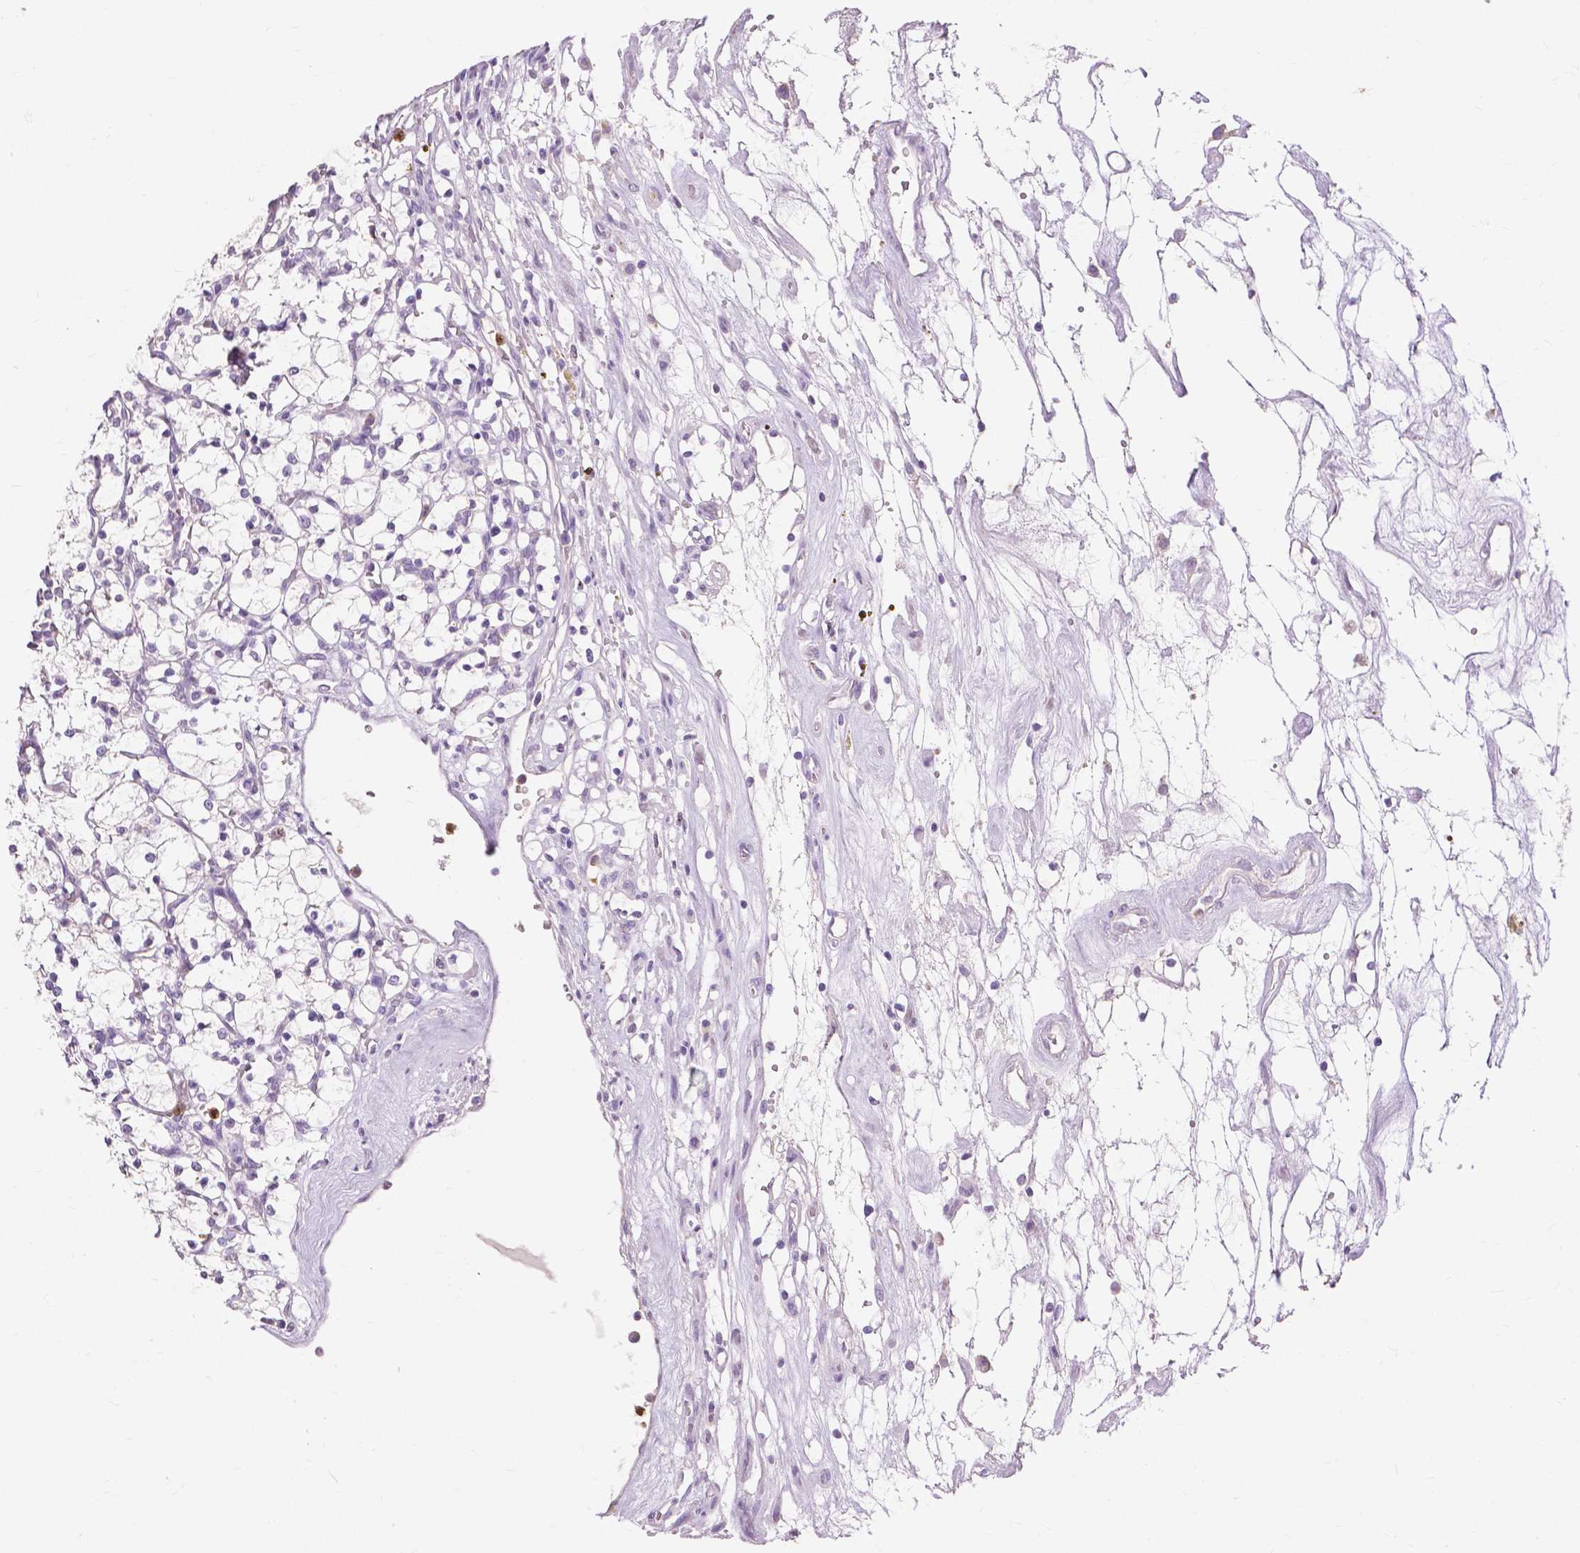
{"staining": {"intensity": "negative", "quantity": "none", "location": "none"}, "tissue": "renal cancer", "cell_type": "Tumor cells", "image_type": "cancer", "snomed": [{"axis": "morphology", "description": "Adenocarcinoma, NOS"}, {"axis": "topography", "description": "Kidney"}], "caption": "Immunohistochemistry (IHC) image of human adenocarcinoma (renal) stained for a protein (brown), which reveals no expression in tumor cells.", "gene": "CXCR2", "patient": {"sex": "female", "age": 69}}